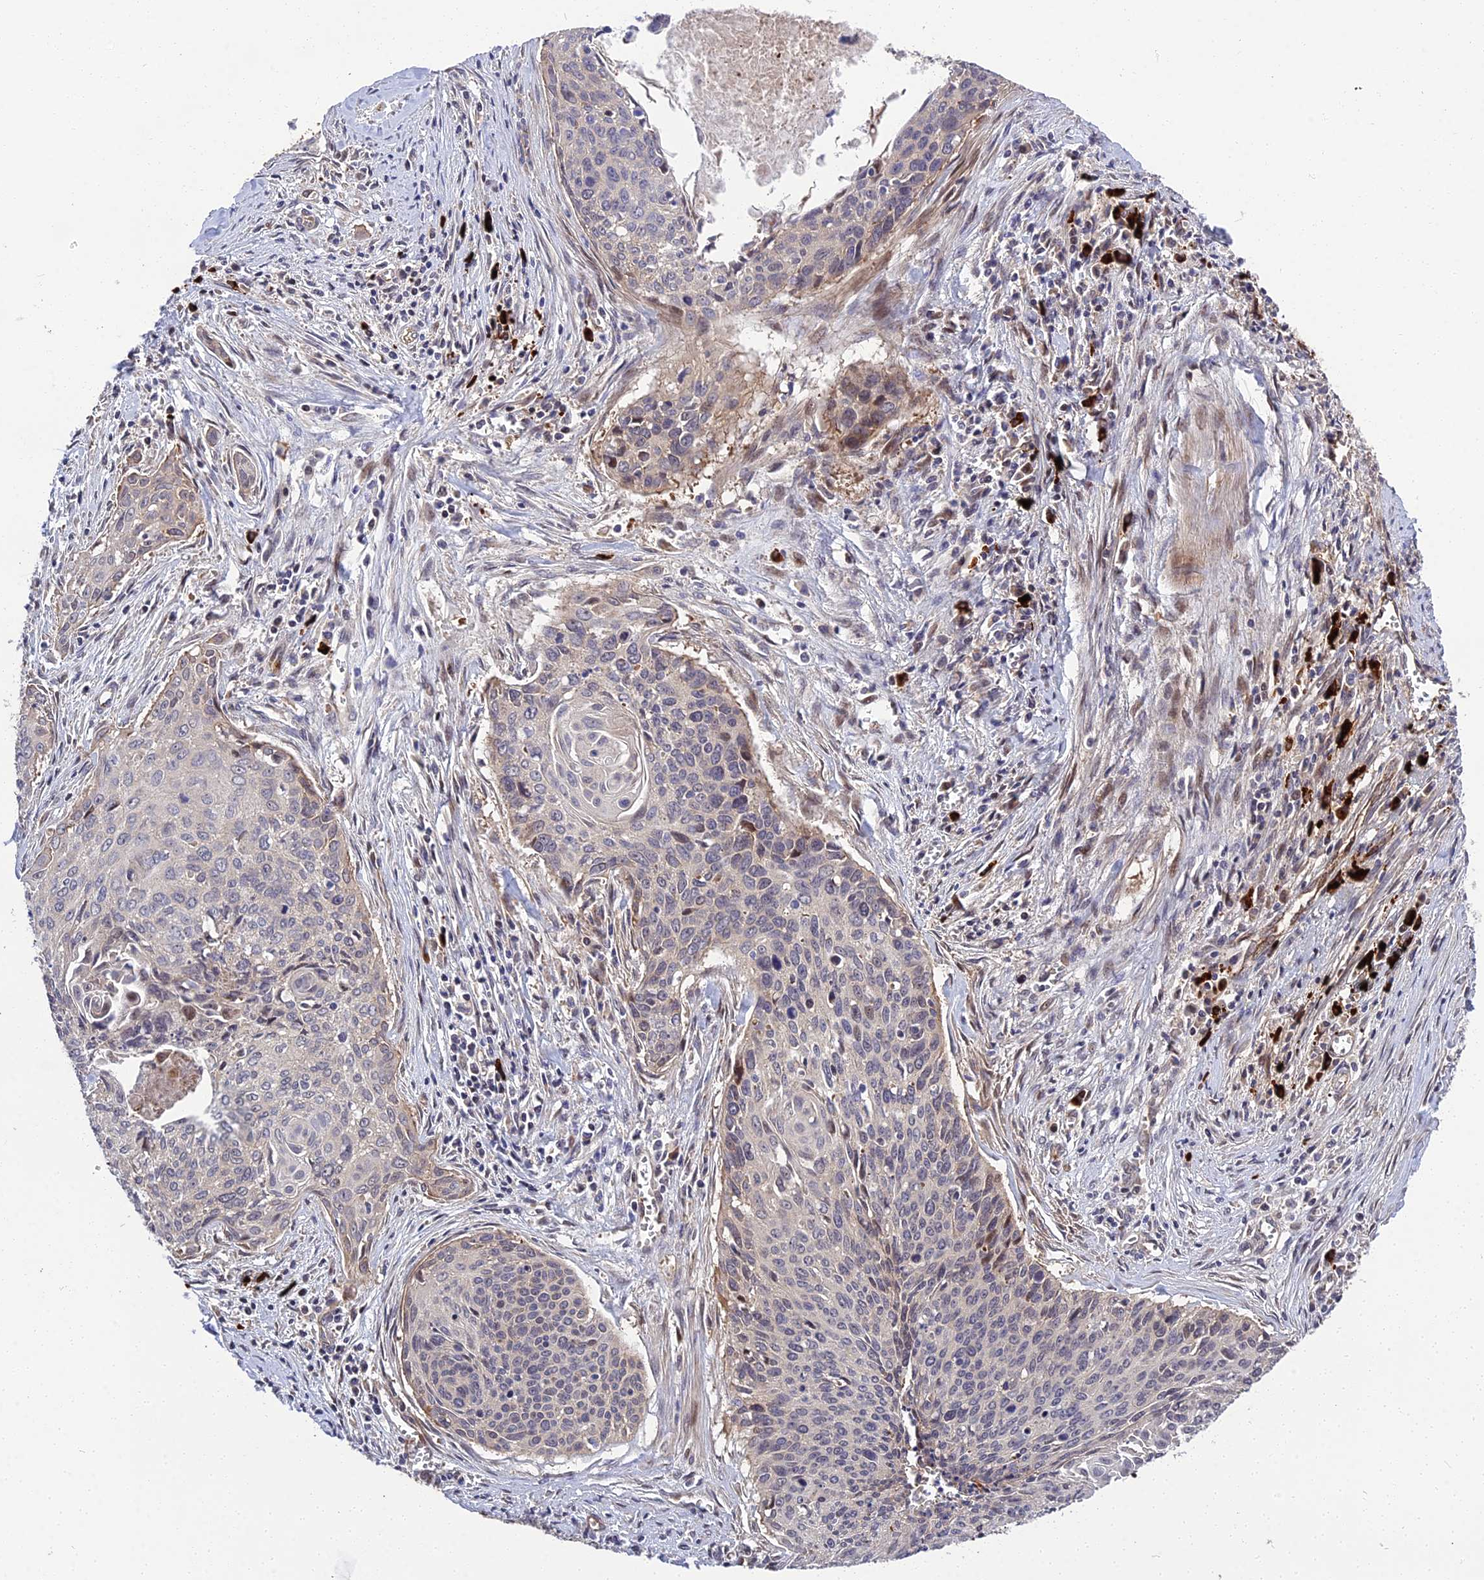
{"staining": {"intensity": "negative", "quantity": "none", "location": "none"}, "tissue": "cervical cancer", "cell_type": "Tumor cells", "image_type": "cancer", "snomed": [{"axis": "morphology", "description": "Squamous cell carcinoma, NOS"}, {"axis": "topography", "description": "Cervix"}], "caption": "This is an immunohistochemistry (IHC) micrograph of human cervical cancer (squamous cell carcinoma). There is no expression in tumor cells.", "gene": "MFSD2A", "patient": {"sex": "female", "age": 55}}